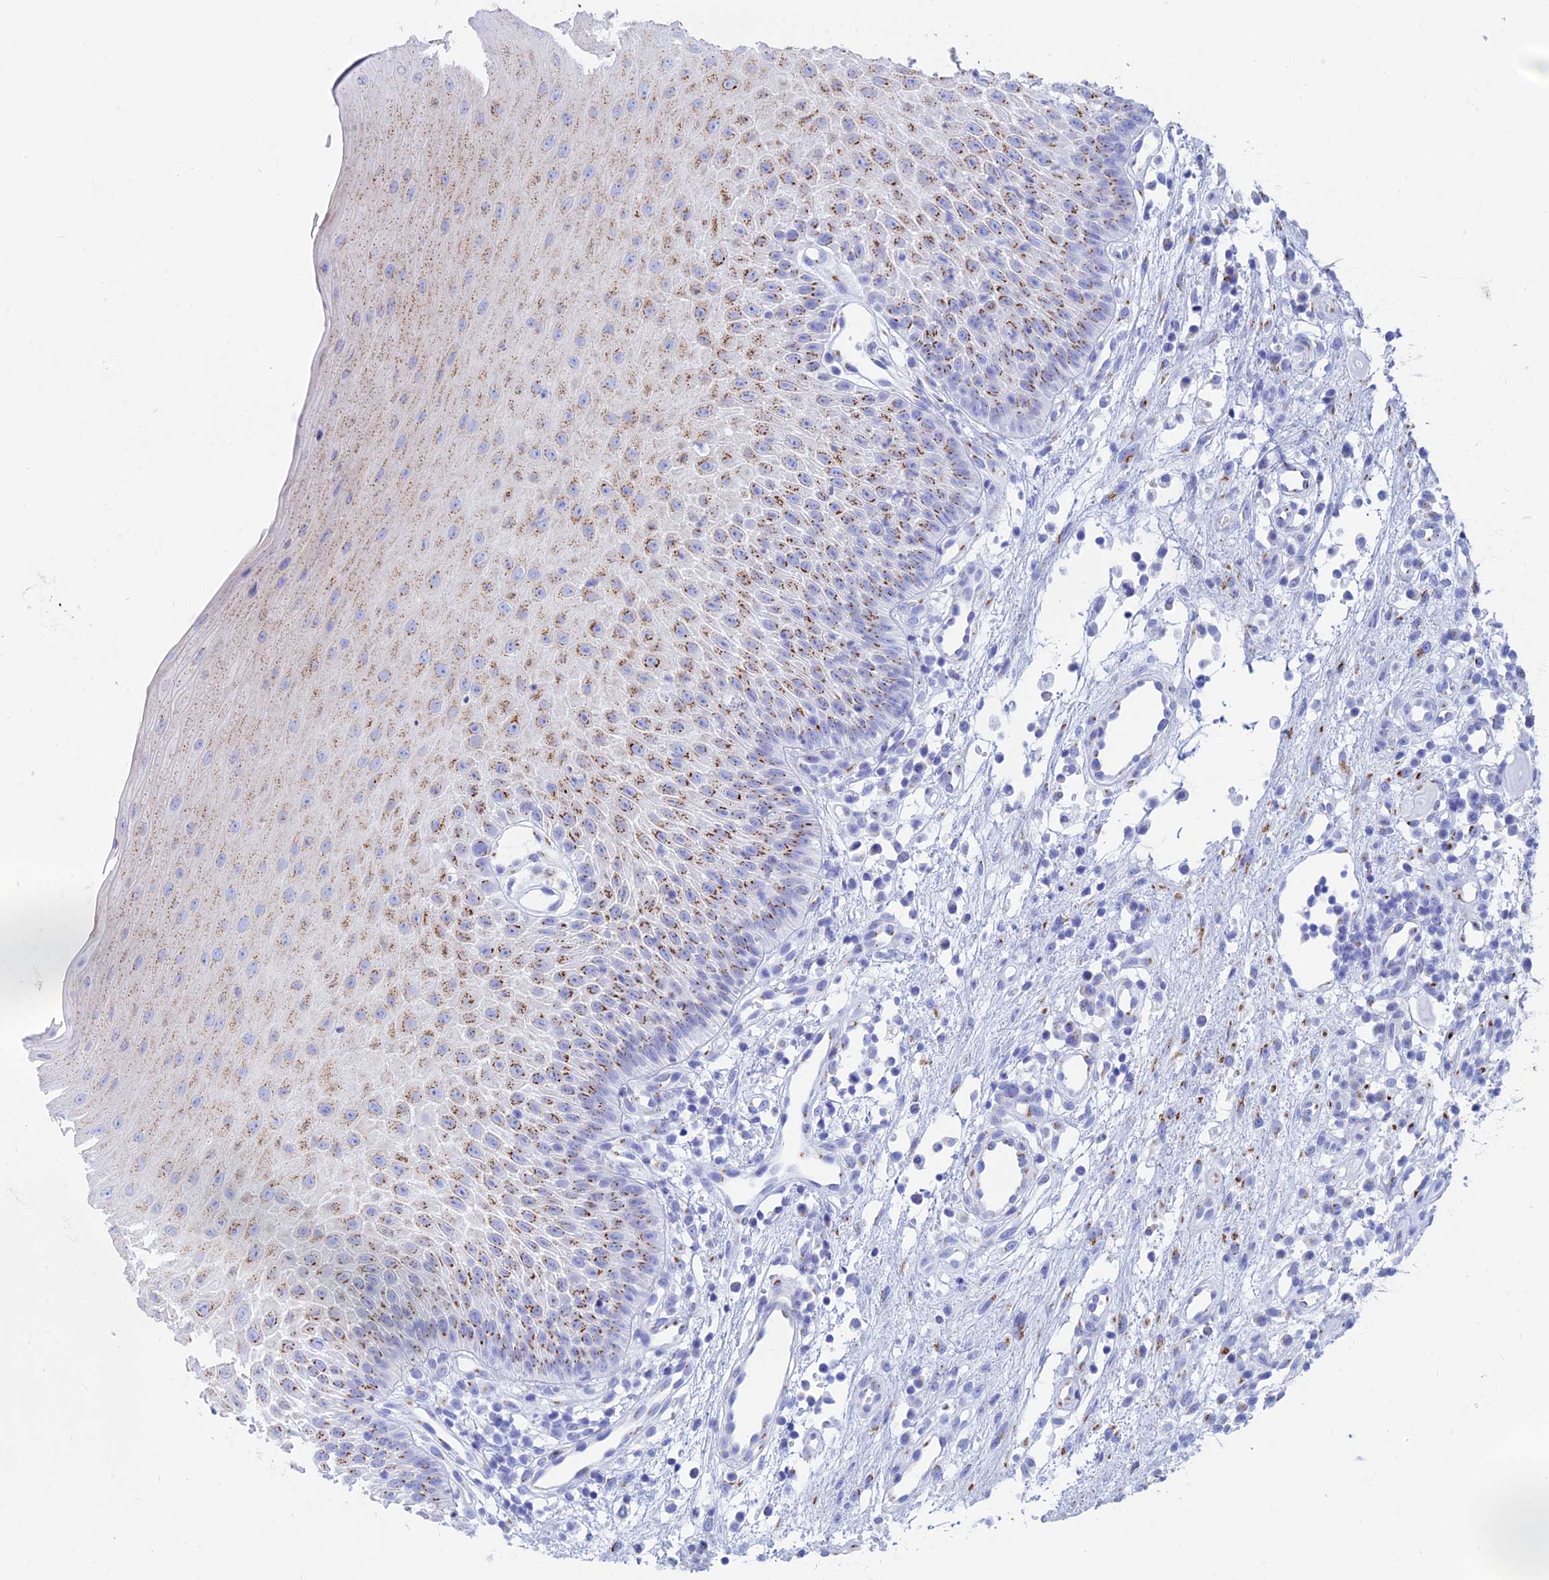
{"staining": {"intensity": "moderate", "quantity": "25%-75%", "location": "cytoplasmic/membranous"}, "tissue": "oral mucosa", "cell_type": "Squamous epithelial cells", "image_type": "normal", "snomed": [{"axis": "morphology", "description": "Normal tissue, NOS"}, {"axis": "topography", "description": "Oral tissue"}], "caption": "Immunohistochemistry photomicrograph of benign oral mucosa: oral mucosa stained using immunohistochemistry (IHC) demonstrates medium levels of moderate protein expression localized specifically in the cytoplasmic/membranous of squamous epithelial cells, appearing as a cytoplasmic/membranous brown color.", "gene": "ERICH4", "patient": {"sex": "female", "age": 13}}